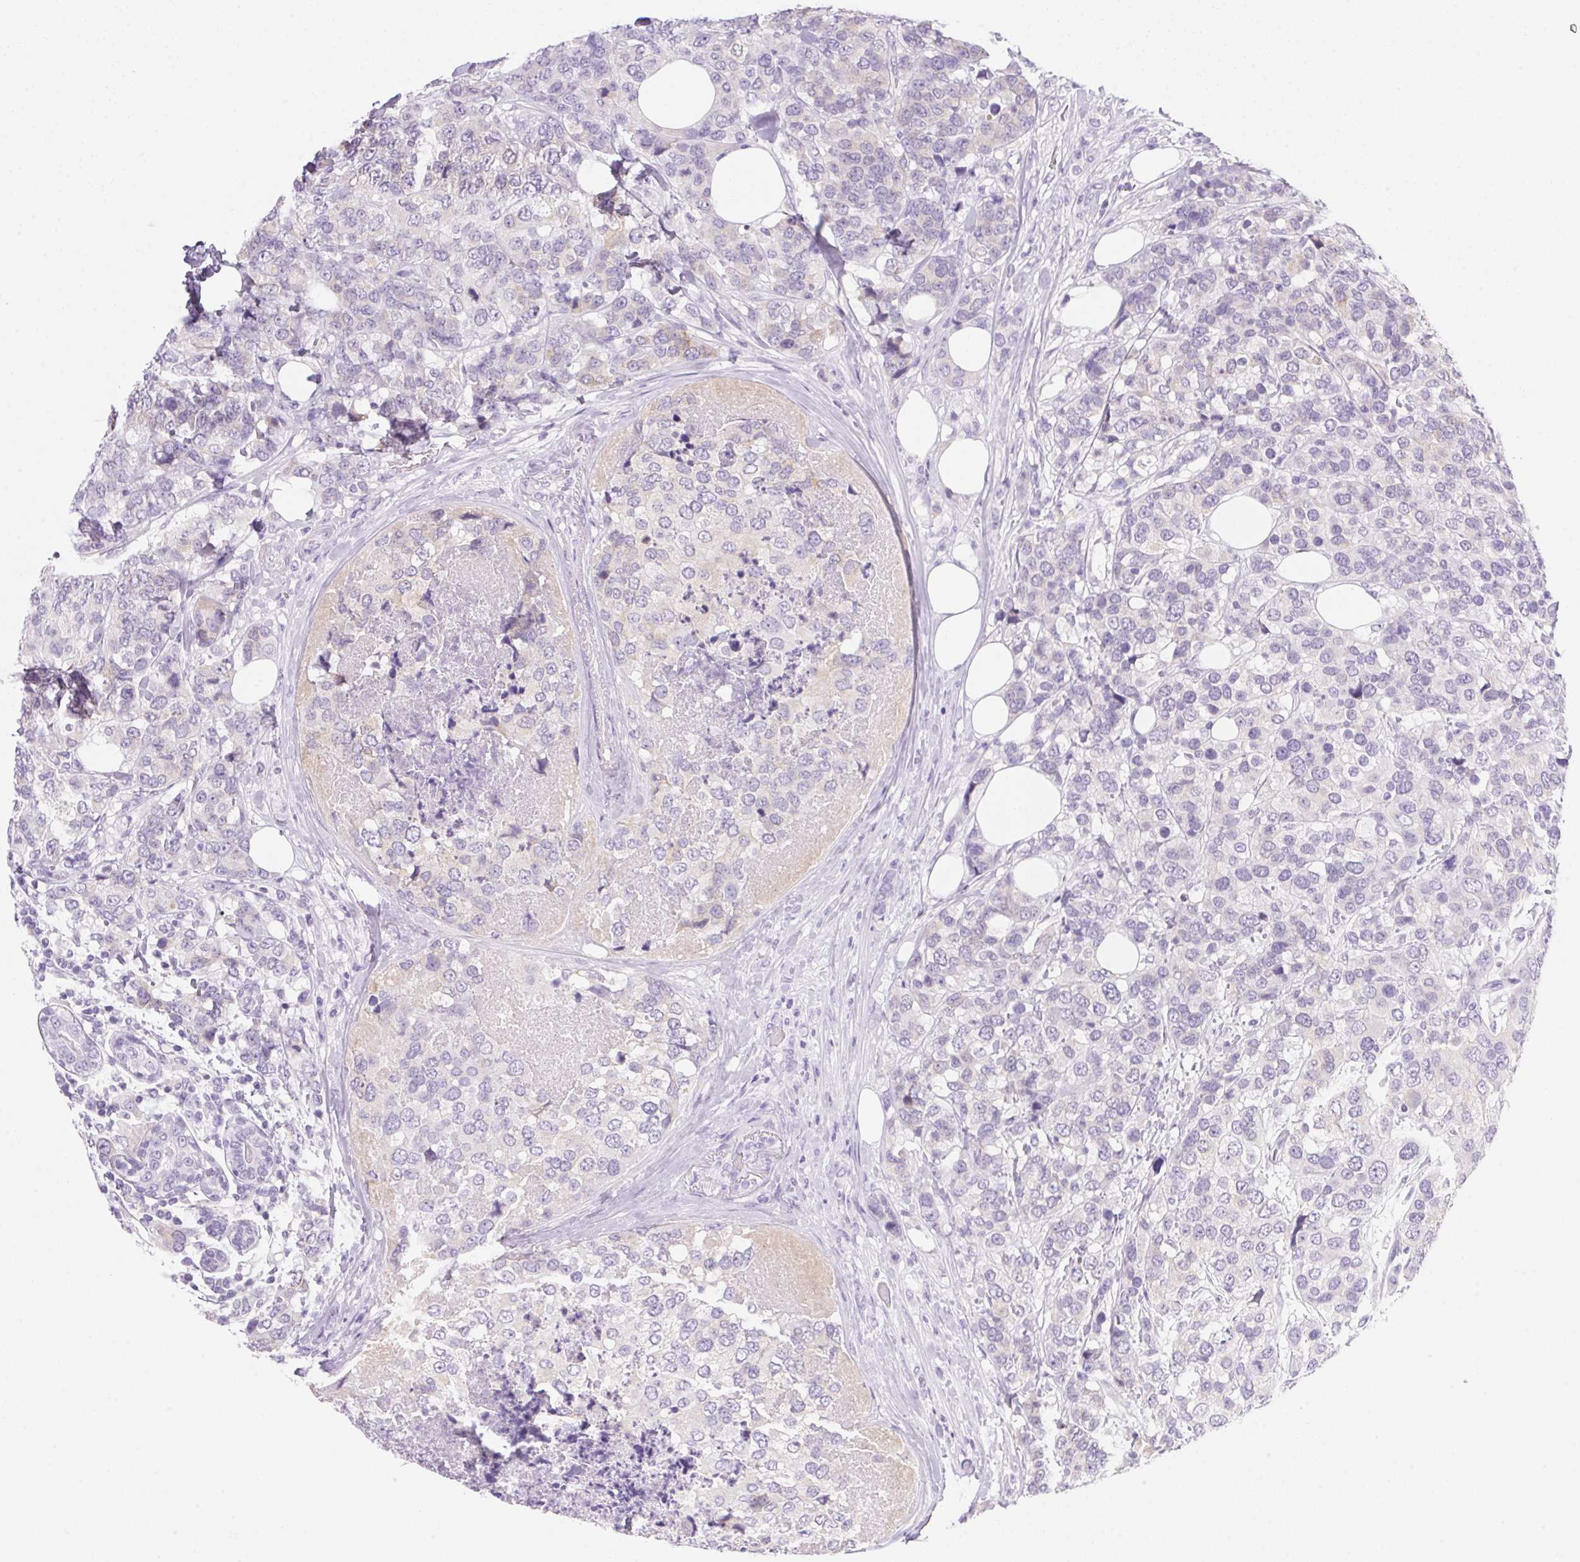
{"staining": {"intensity": "negative", "quantity": "none", "location": "none"}, "tissue": "breast cancer", "cell_type": "Tumor cells", "image_type": "cancer", "snomed": [{"axis": "morphology", "description": "Lobular carcinoma"}, {"axis": "topography", "description": "Breast"}], "caption": "DAB (3,3'-diaminobenzidine) immunohistochemical staining of breast cancer (lobular carcinoma) displays no significant staining in tumor cells.", "gene": "DHCR24", "patient": {"sex": "female", "age": 59}}